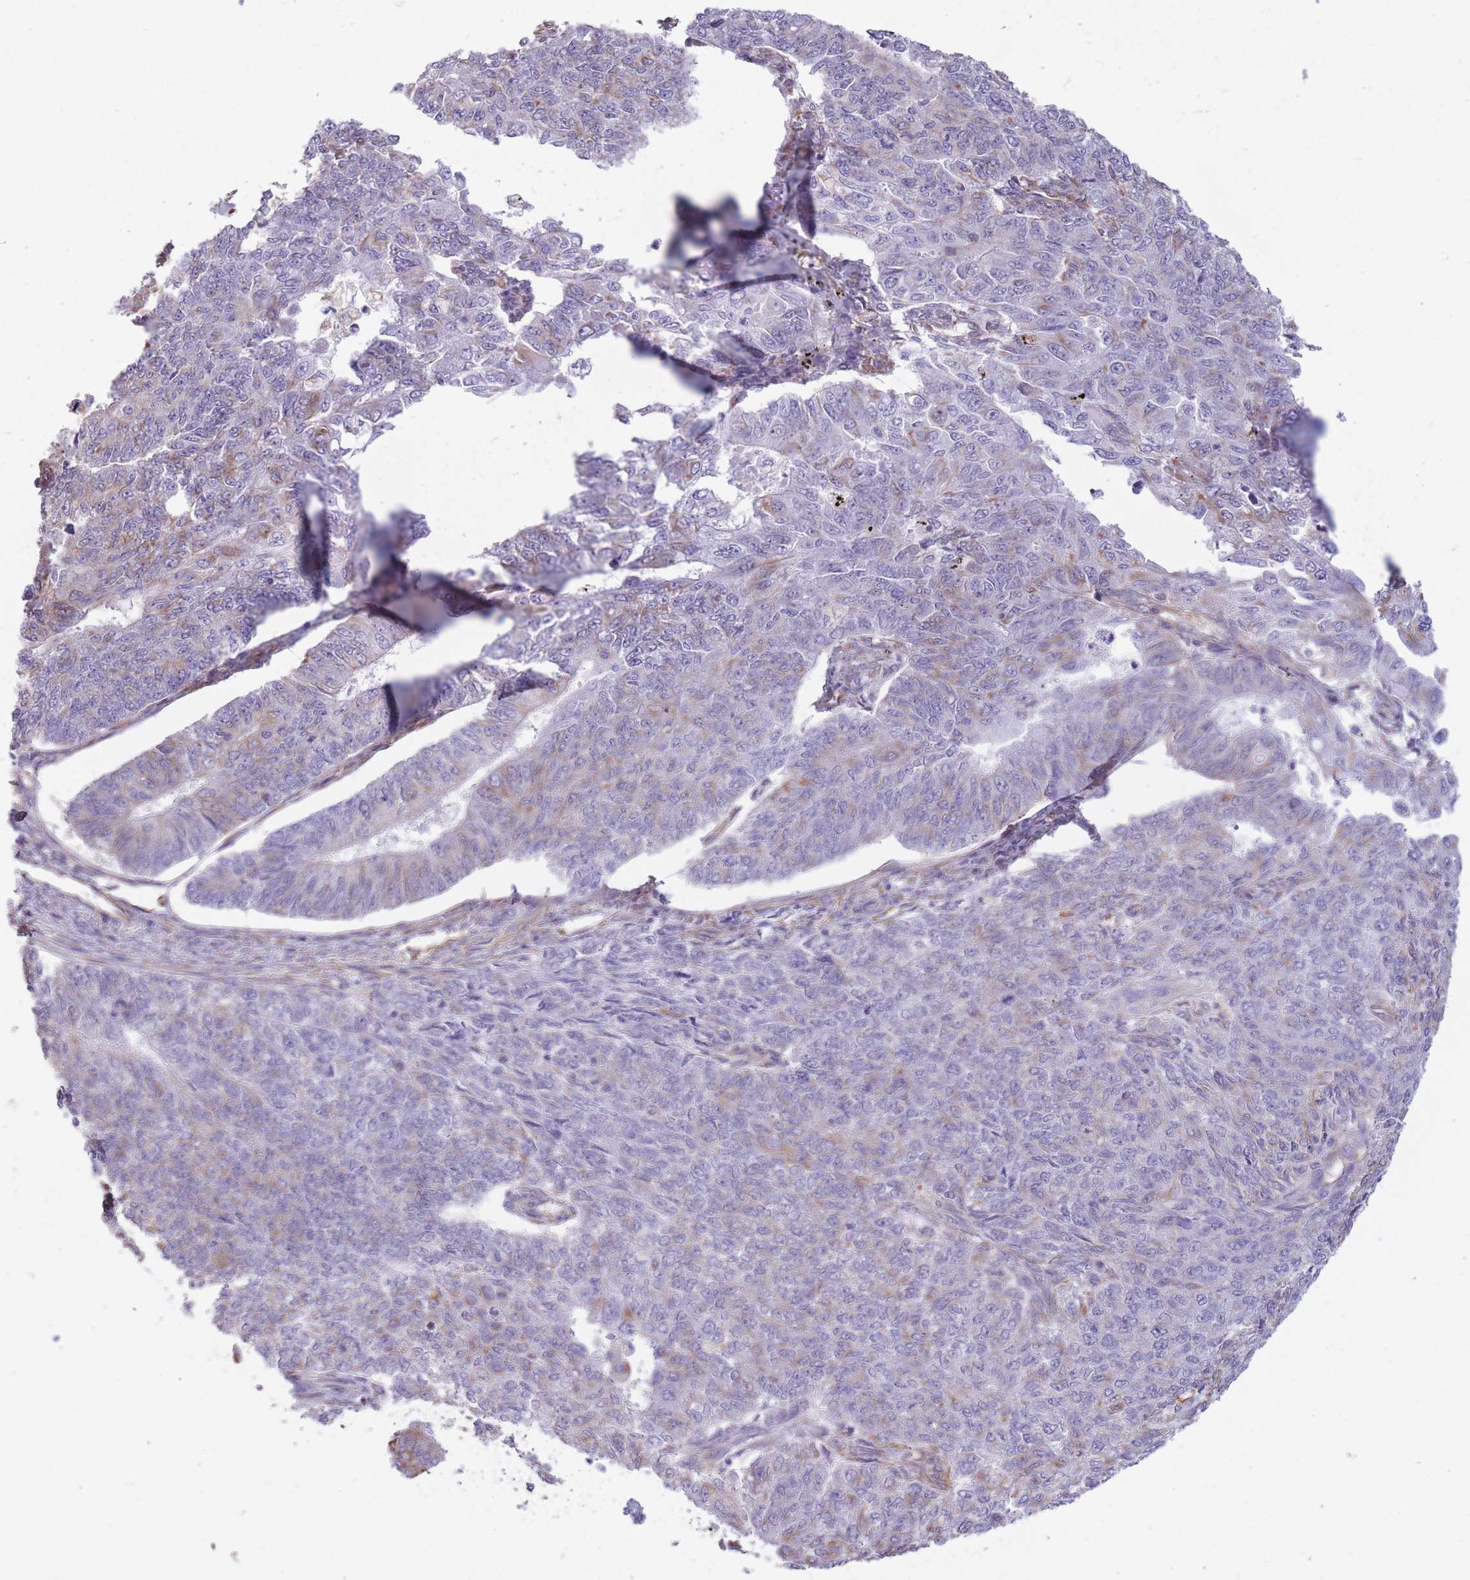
{"staining": {"intensity": "weak", "quantity": "<25%", "location": "cytoplasmic/membranous"}, "tissue": "endometrial cancer", "cell_type": "Tumor cells", "image_type": "cancer", "snomed": [{"axis": "morphology", "description": "Adenocarcinoma, NOS"}, {"axis": "topography", "description": "Endometrium"}], "caption": "Tumor cells show no significant staining in endometrial cancer (adenocarcinoma). (Immunohistochemistry, brightfield microscopy, high magnification).", "gene": "ADD1", "patient": {"sex": "female", "age": 32}}